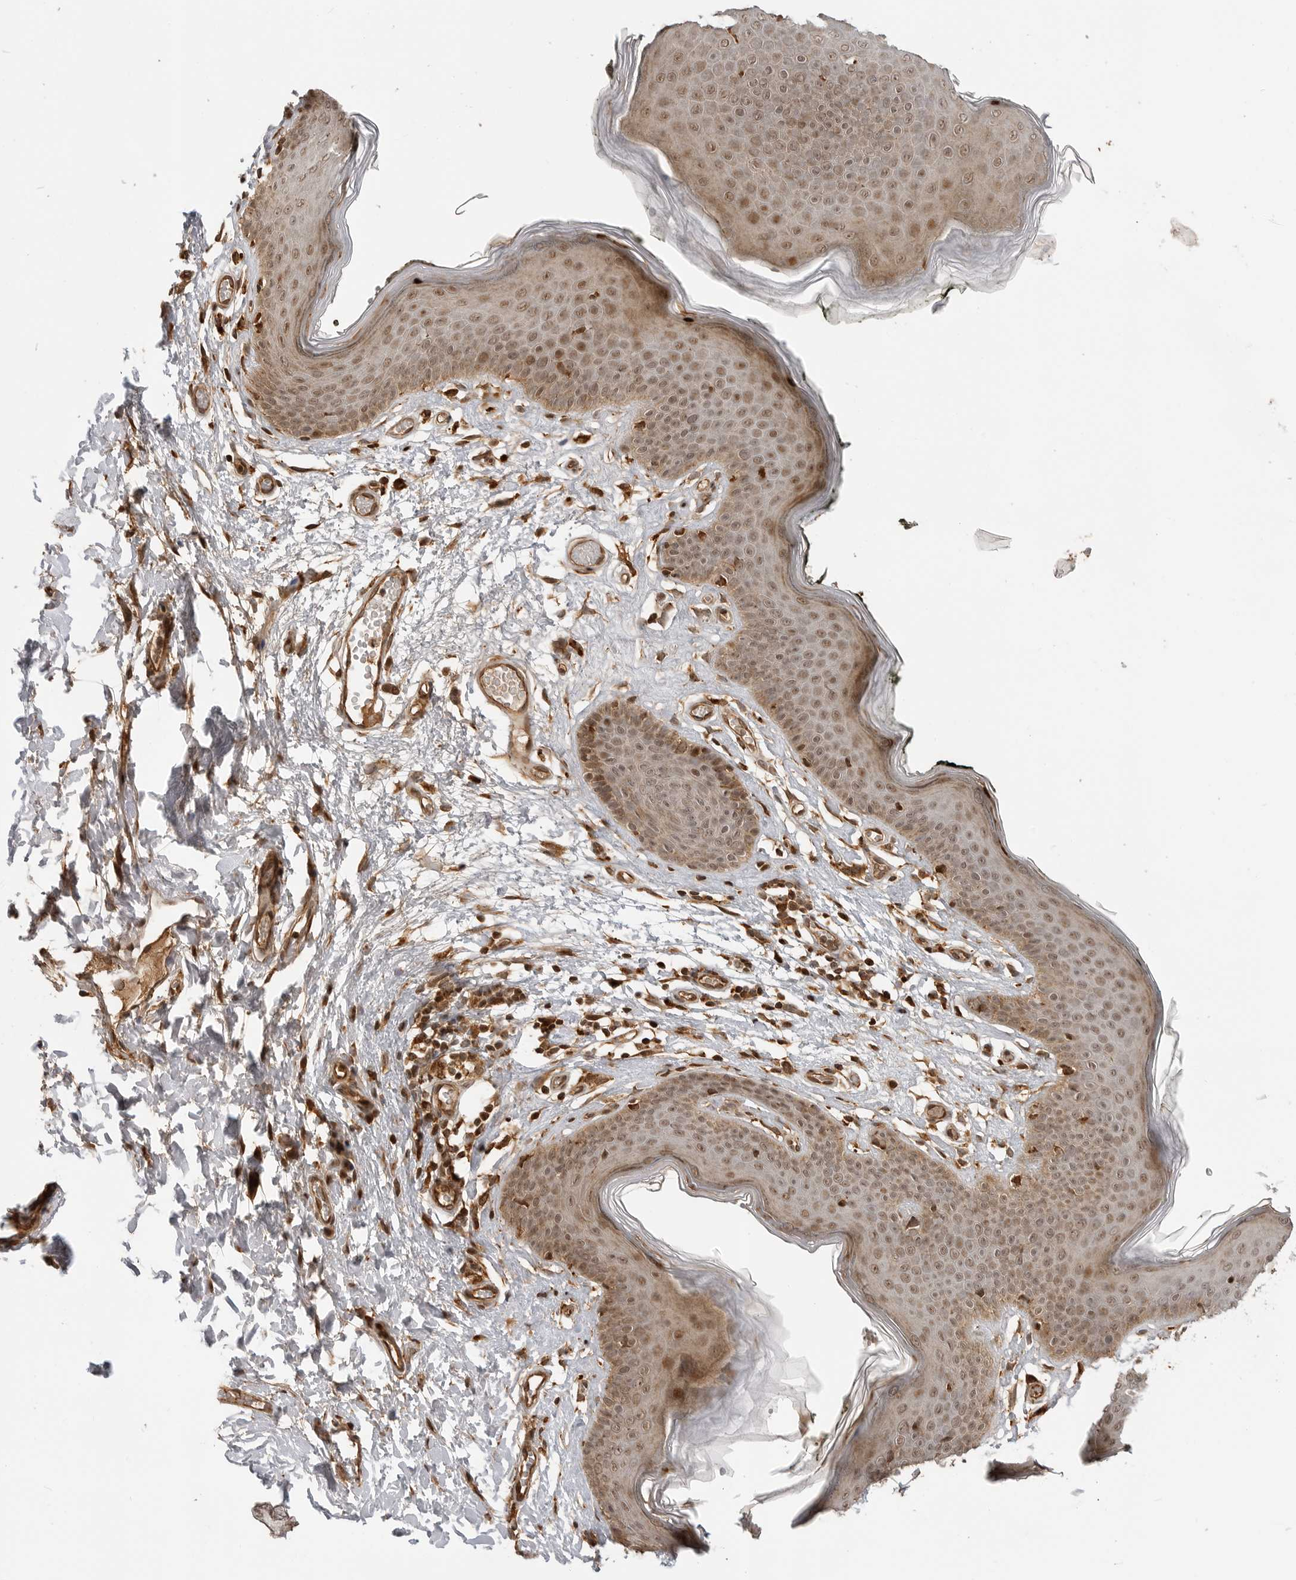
{"staining": {"intensity": "strong", "quantity": "25%-75%", "location": "cytoplasmic/membranous,nuclear"}, "tissue": "skin", "cell_type": "Epidermal cells", "image_type": "normal", "snomed": [{"axis": "morphology", "description": "Normal tissue, NOS"}, {"axis": "morphology", "description": "Inflammation, NOS"}, {"axis": "topography", "description": "Vulva"}], "caption": "High-magnification brightfield microscopy of unremarkable skin stained with DAB (brown) and counterstained with hematoxylin (blue). epidermal cells exhibit strong cytoplasmic/membranous,nuclear expression is appreciated in about25%-75% of cells.", "gene": "BMP2K", "patient": {"sex": "female", "age": 84}}